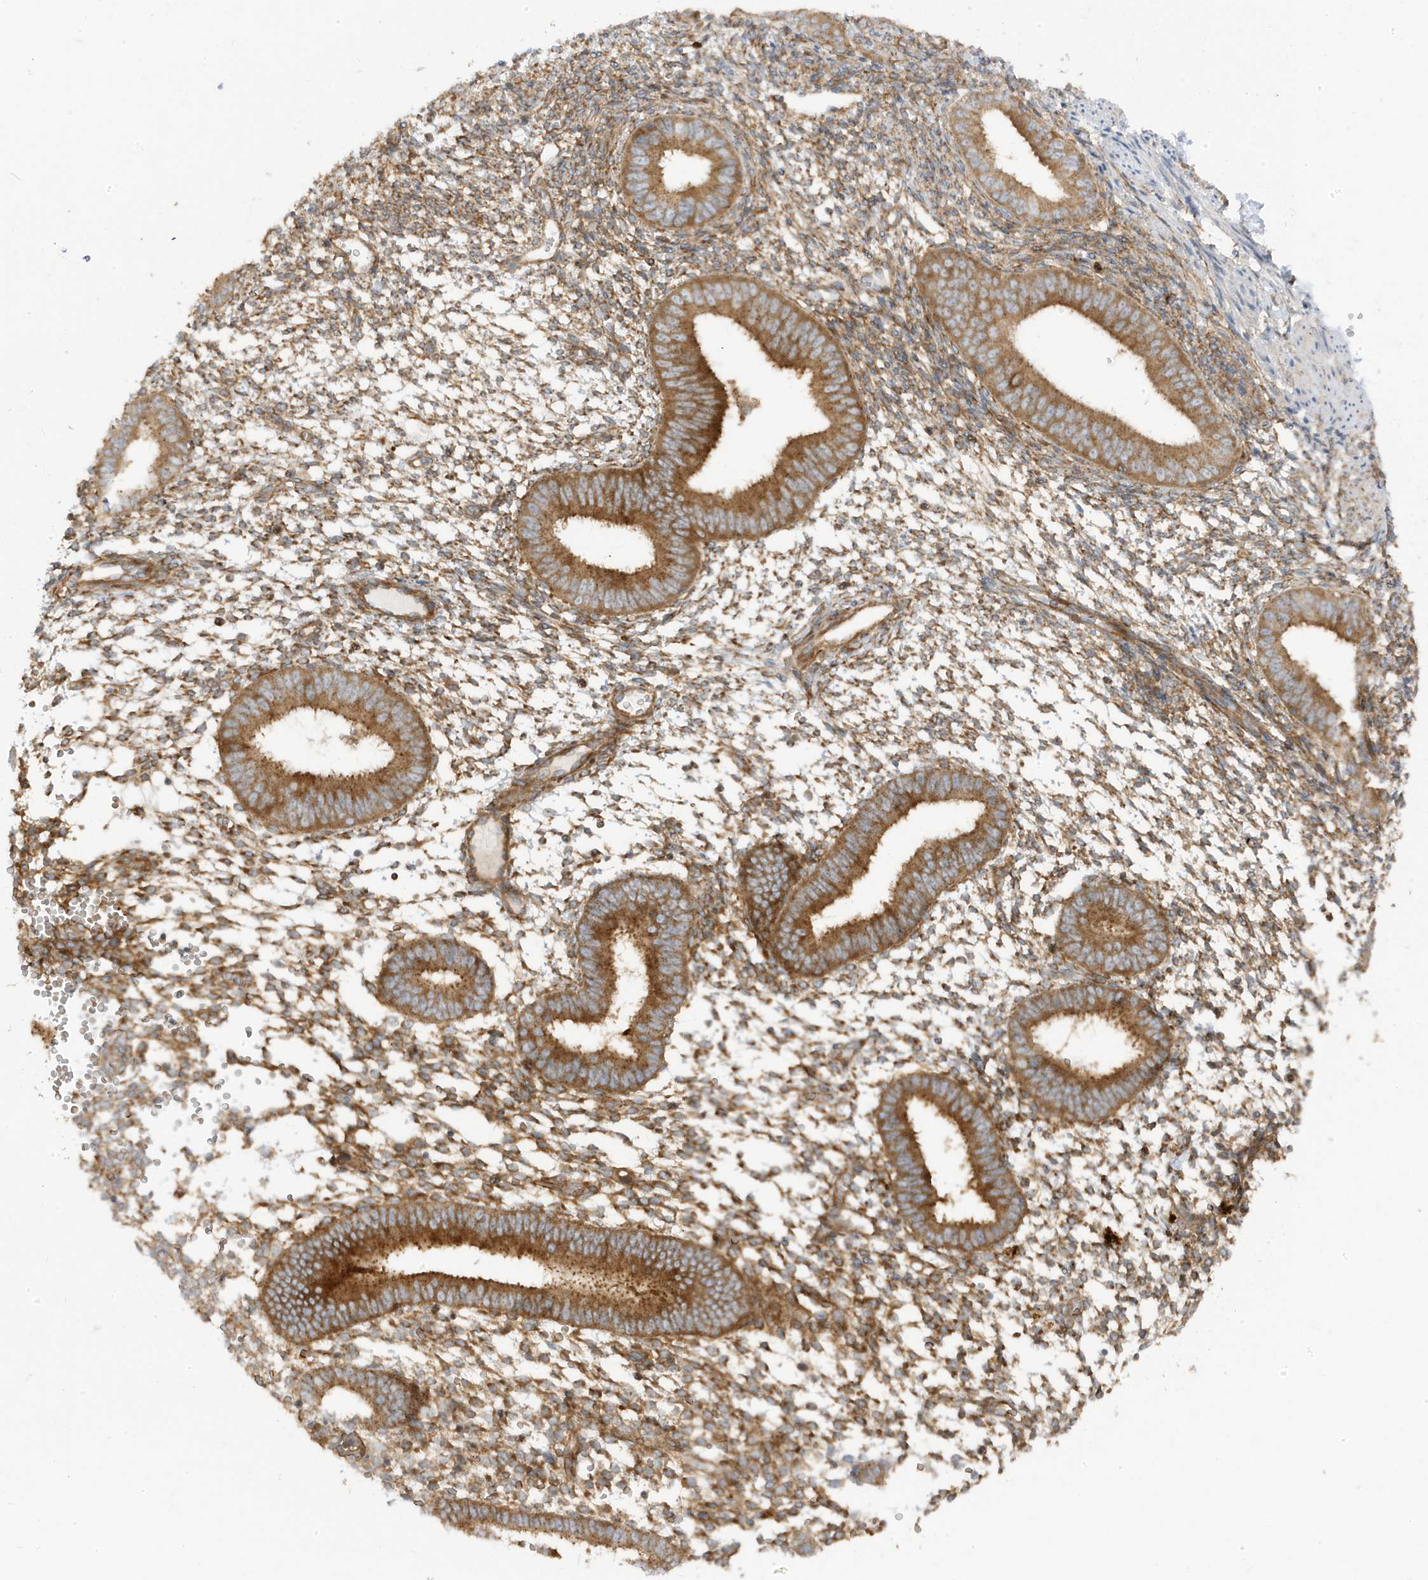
{"staining": {"intensity": "moderate", "quantity": ">75%", "location": "cytoplasmic/membranous"}, "tissue": "endometrium", "cell_type": "Cells in endometrial stroma", "image_type": "normal", "snomed": [{"axis": "morphology", "description": "Normal tissue, NOS"}, {"axis": "topography", "description": "Uterus"}, {"axis": "topography", "description": "Endometrium"}], "caption": "Immunohistochemistry (IHC) of benign endometrium exhibits medium levels of moderate cytoplasmic/membranous expression in about >75% of cells in endometrial stroma.", "gene": "STAM", "patient": {"sex": "female", "age": 48}}